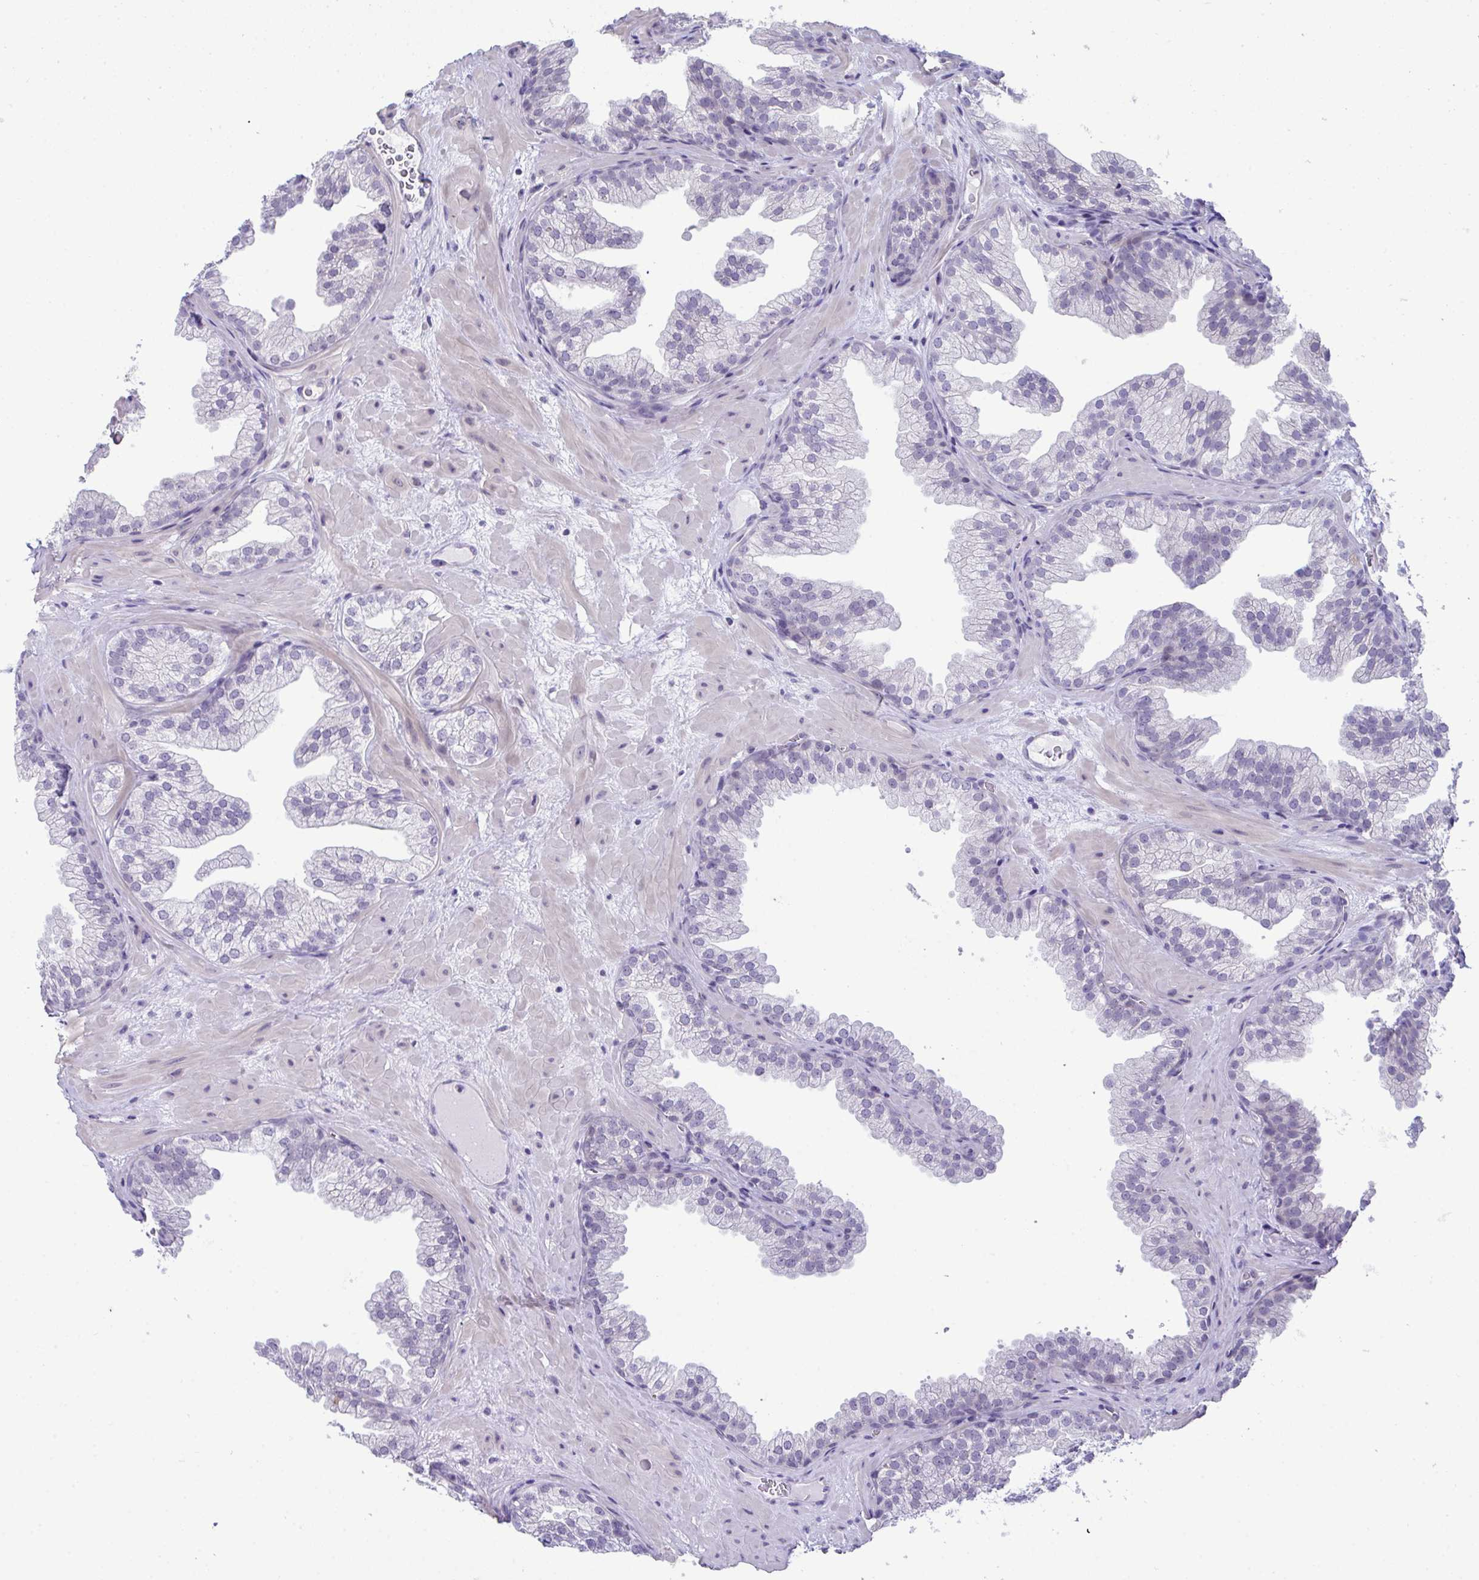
{"staining": {"intensity": "negative", "quantity": "none", "location": "none"}, "tissue": "prostate", "cell_type": "Glandular cells", "image_type": "normal", "snomed": [{"axis": "morphology", "description": "Normal tissue, NOS"}, {"axis": "topography", "description": "Prostate"}], "caption": "Immunohistochemical staining of normal human prostate displays no significant staining in glandular cells.", "gene": "ATP6V0D2", "patient": {"sex": "male", "age": 37}}